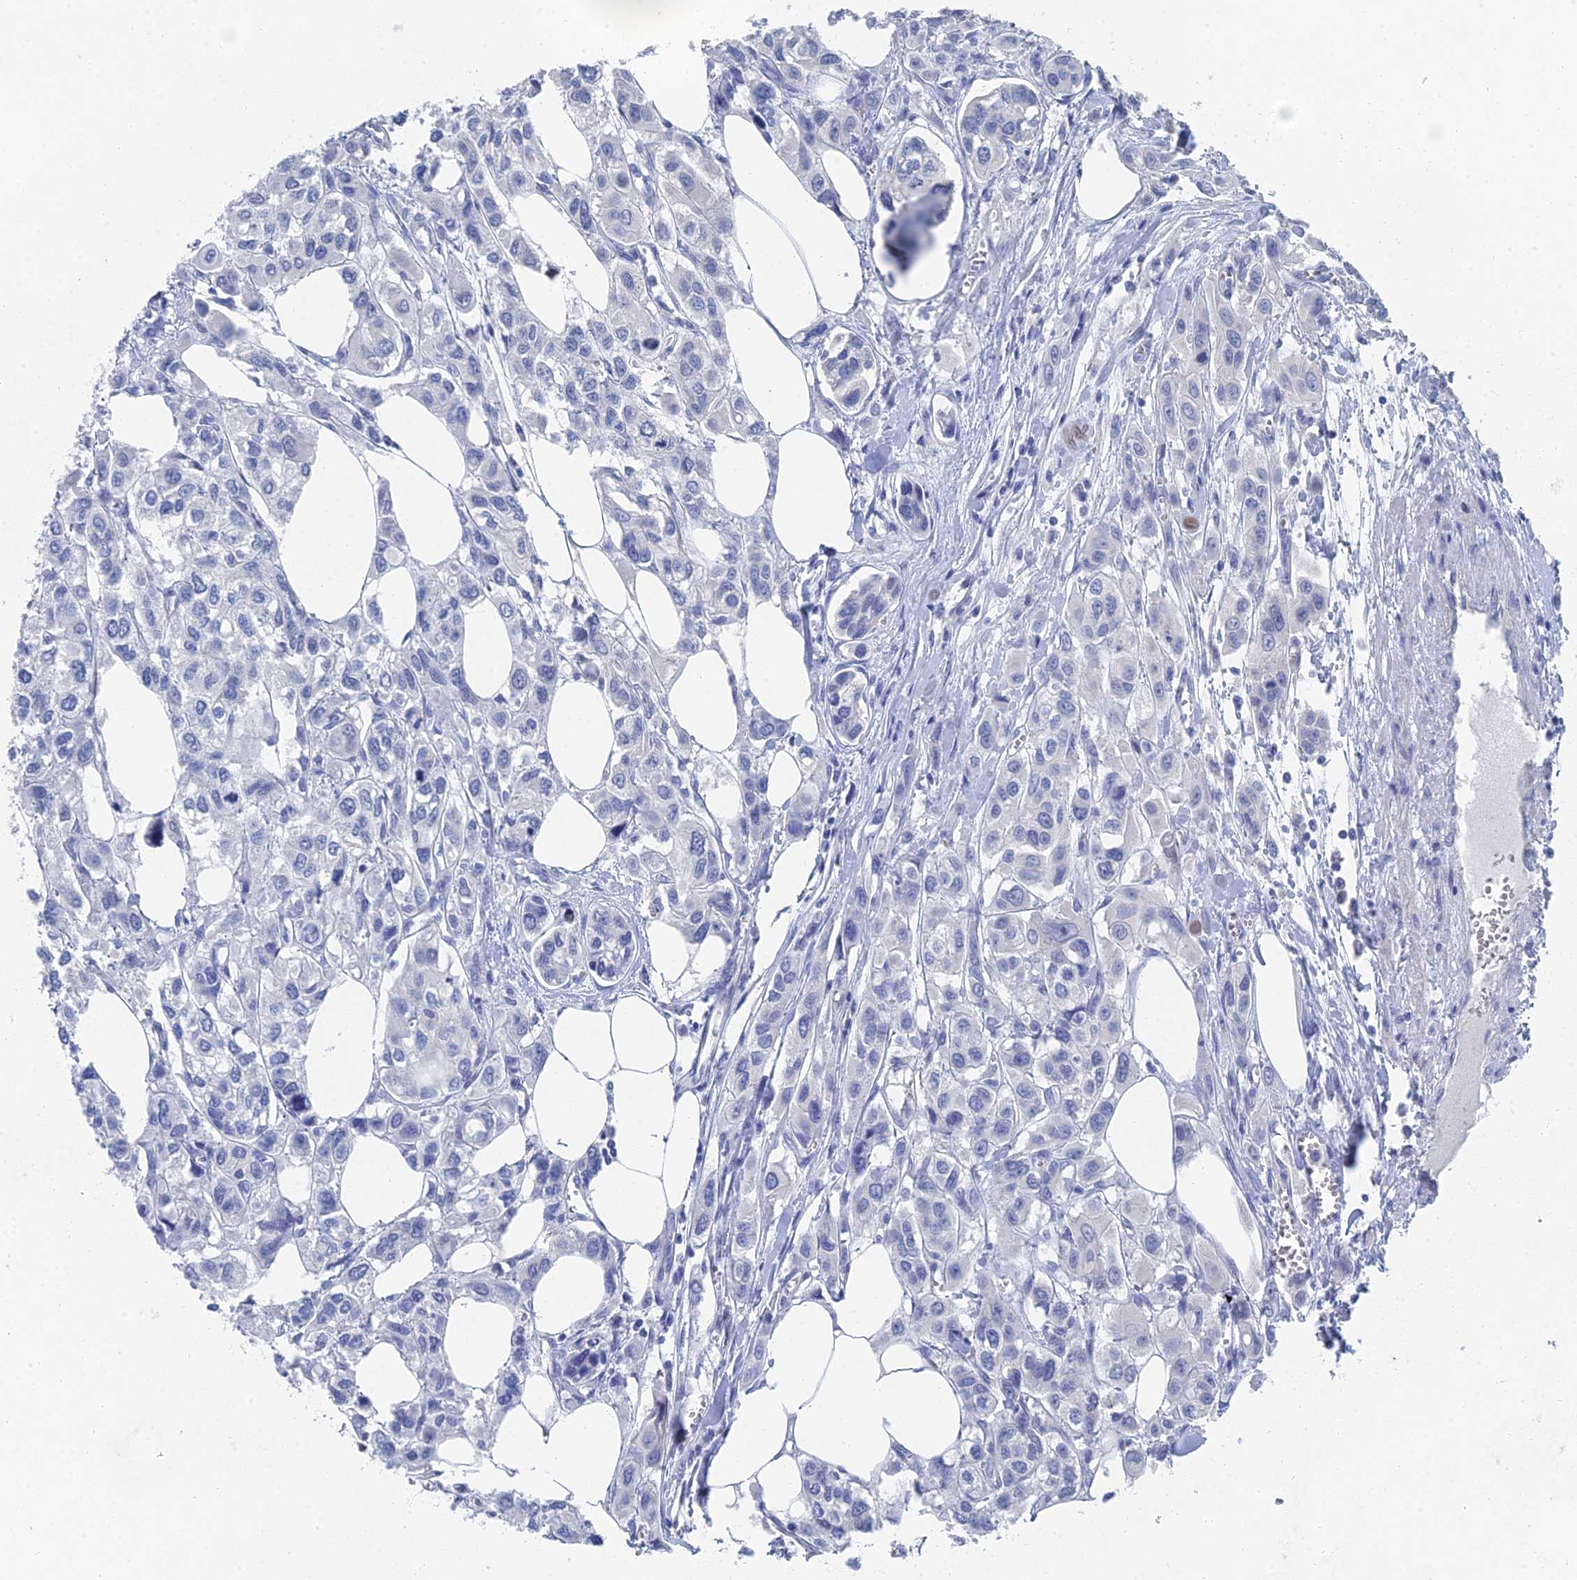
{"staining": {"intensity": "negative", "quantity": "none", "location": "none"}, "tissue": "urothelial cancer", "cell_type": "Tumor cells", "image_type": "cancer", "snomed": [{"axis": "morphology", "description": "Urothelial carcinoma, High grade"}, {"axis": "topography", "description": "Urinary bladder"}], "caption": "Urothelial cancer was stained to show a protein in brown. There is no significant expression in tumor cells.", "gene": "GFAP", "patient": {"sex": "male", "age": 67}}